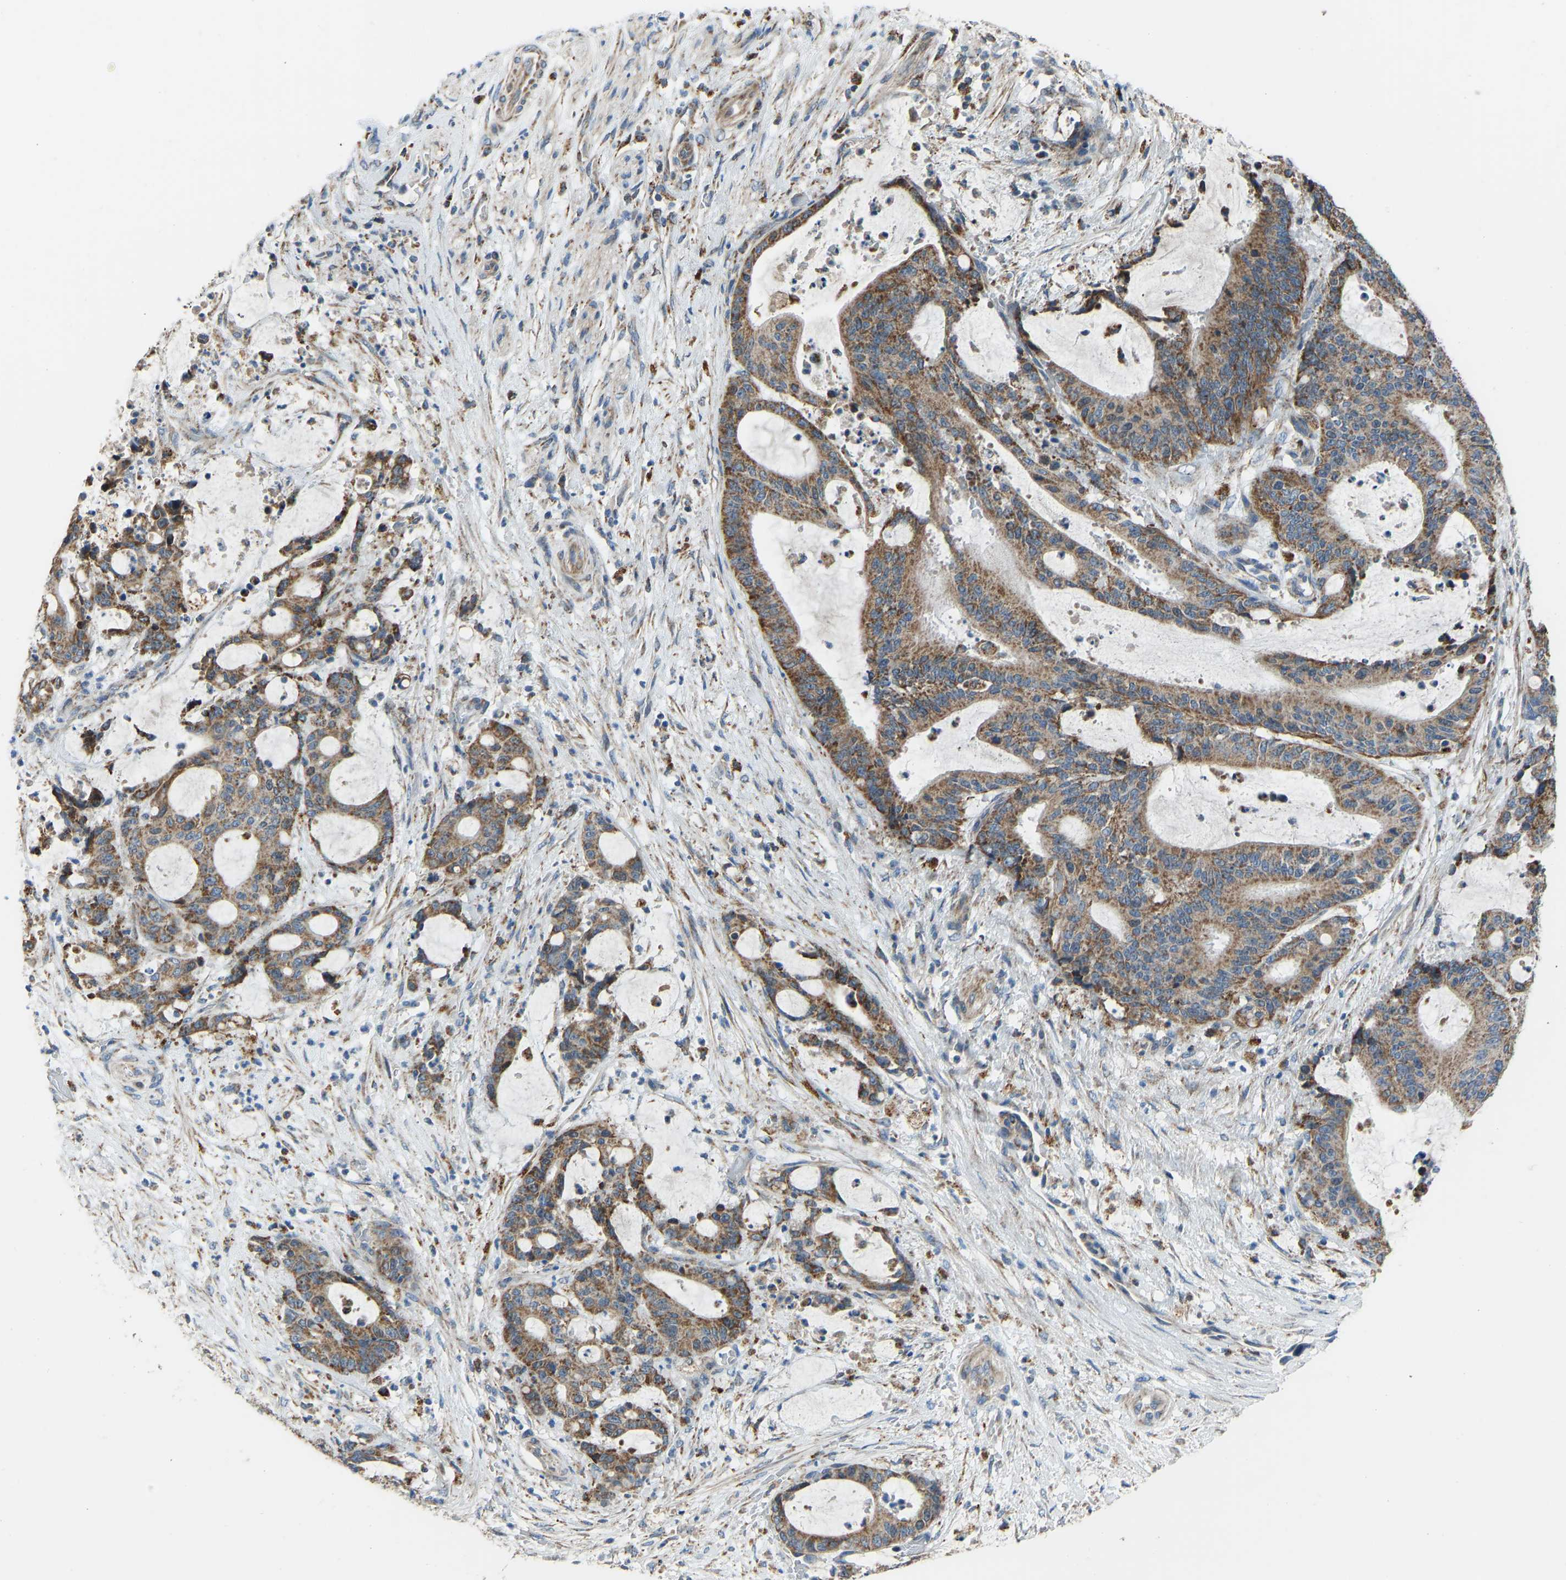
{"staining": {"intensity": "moderate", "quantity": ">75%", "location": "cytoplasmic/membranous"}, "tissue": "liver cancer", "cell_type": "Tumor cells", "image_type": "cancer", "snomed": [{"axis": "morphology", "description": "Normal tissue, NOS"}, {"axis": "morphology", "description": "Cholangiocarcinoma"}, {"axis": "topography", "description": "Liver"}, {"axis": "topography", "description": "Peripheral nerve tissue"}], "caption": "Liver cholangiocarcinoma stained with immunohistochemistry (IHC) demonstrates moderate cytoplasmic/membranous positivity in approximately >75% of tumor cells.", "gene": "SMIM20", "patient": {"sex": "female", "age": 73}}